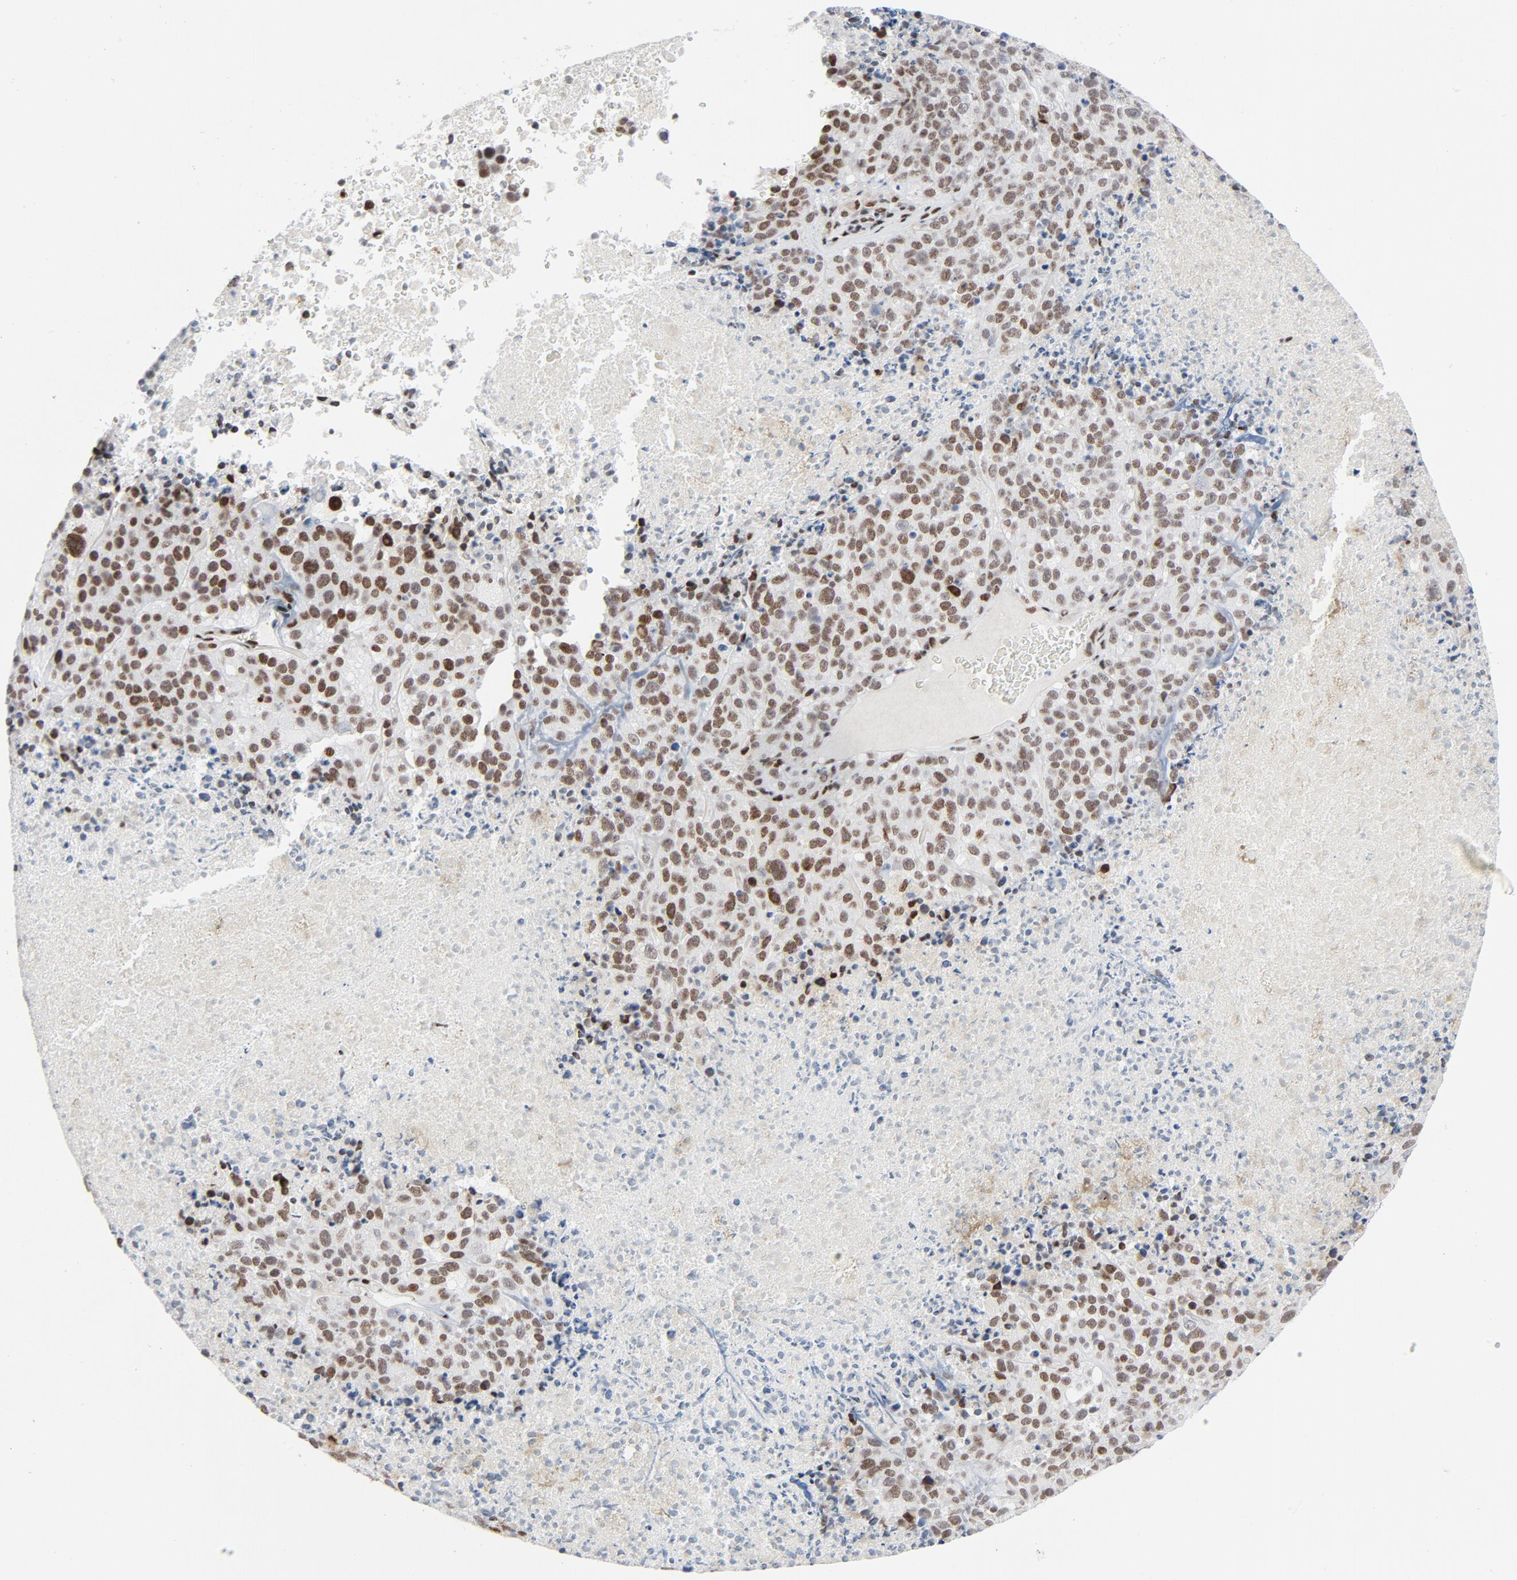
{"staining": {"intensity": "moderate", "quantity": ">75%", "location": "nuclear"}, "tissue": "melanoma", "cell_type": "Tumor cells", "image_type": "cancer", "snomed": [{"axis": "morphology", "description": "Malignant melanoma, Metastatic site"}, {"axis": "topography", "description": "Cerebral cortex"}], "caption": "Malignant melanoma (metastatic site) tissue demonstrates moderate nuclear positivity in about >75% of tumor cells, visualized by immunohistochemistry. (brown staining indicates protein expression, while blue staining denotes nuclei).", "gene": "HSF1", "patient": {"sex": "female", "age": 52}}